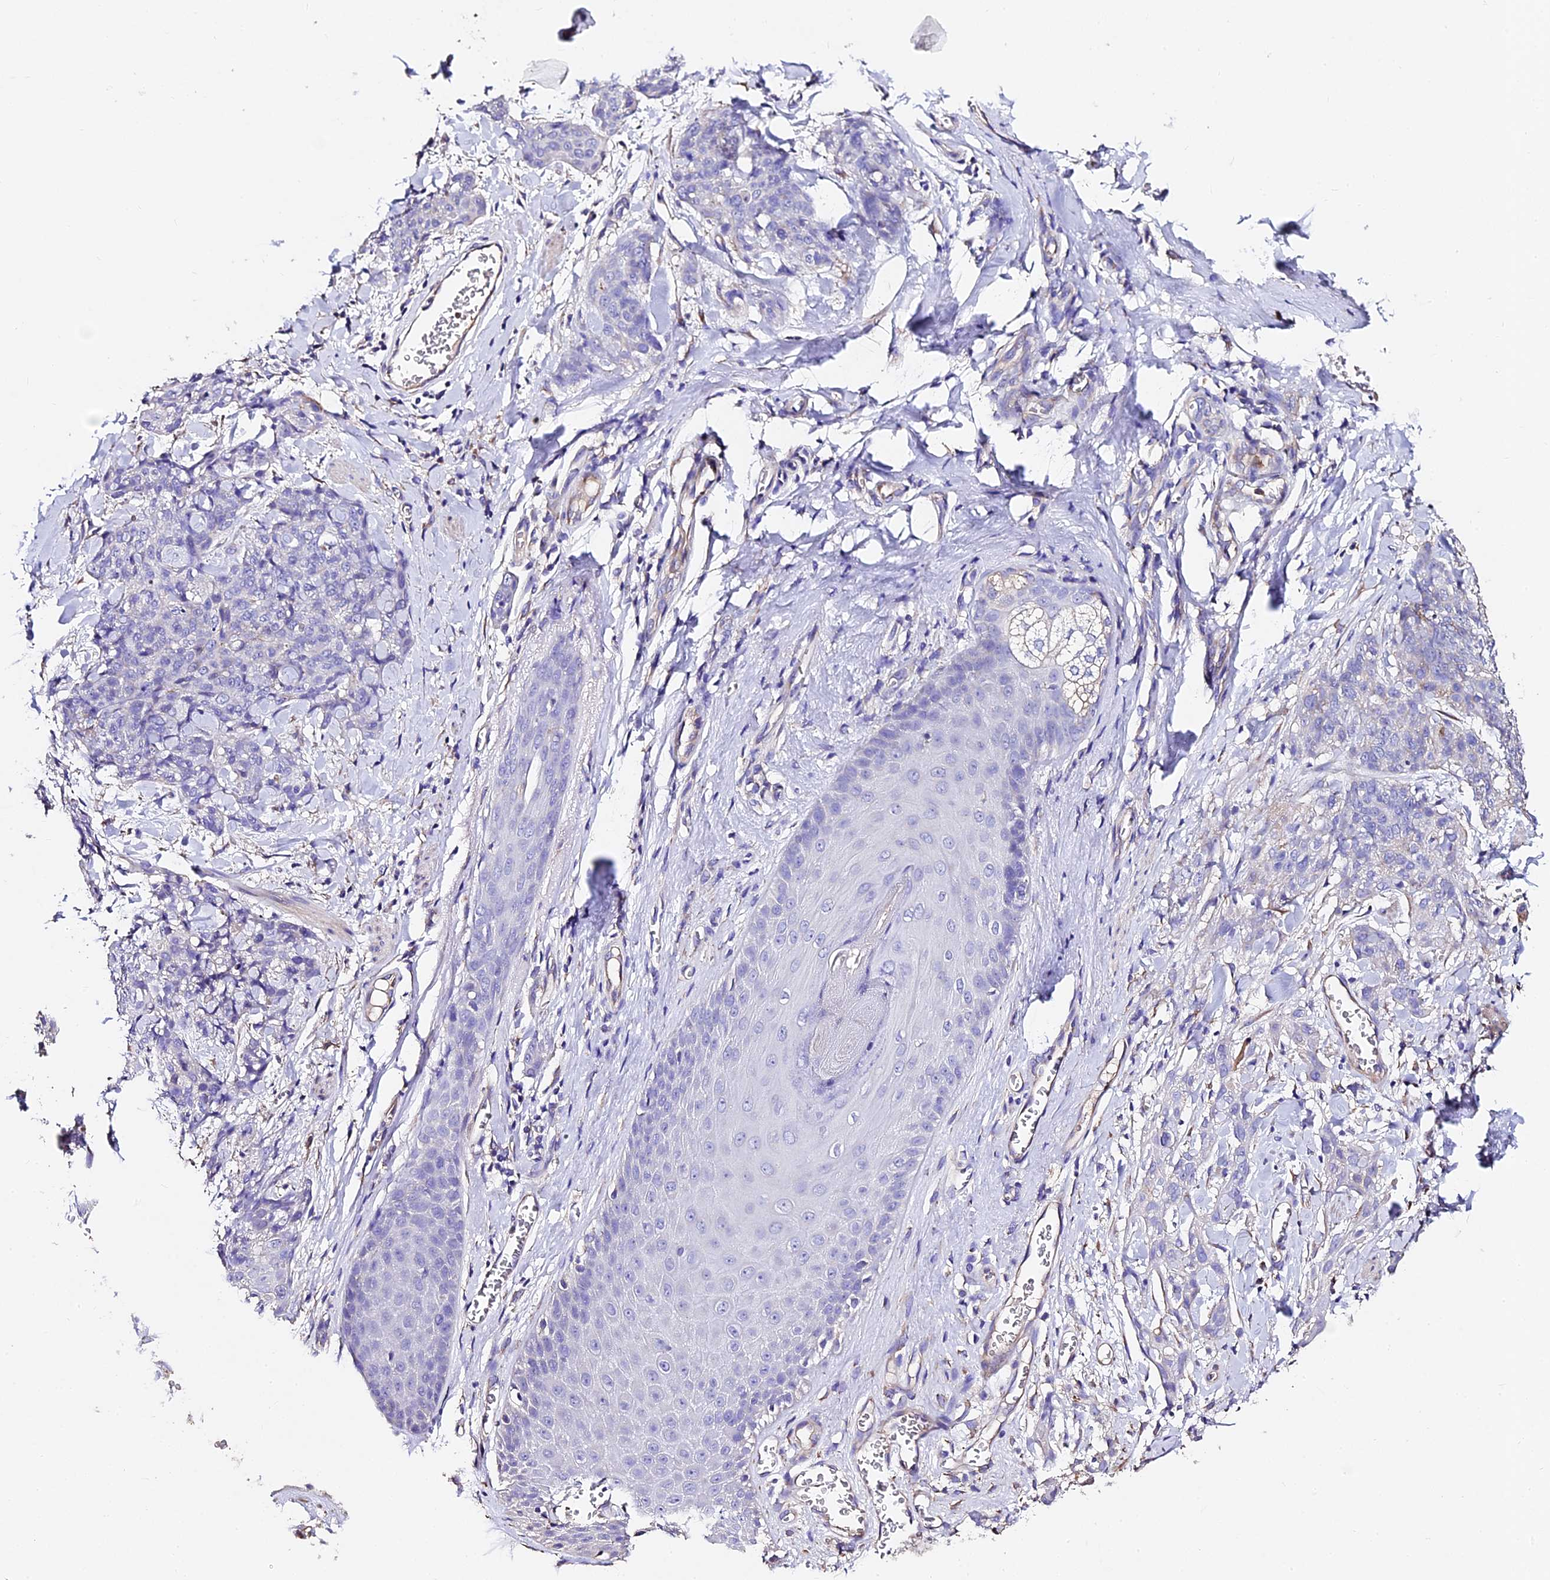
{"staining": {"intensity": "negative", "quantity": "none", "location": "none"}, "tissue": "skin cancer", "cell_type": "Tumor cells", "image_type": "cancer", "snomed": [{"axis": "morphology", "description": "Squamous cell carcinoma, NOS"}, {"axis": "topography", "description": "Skin"}, {"axis": "topography", "description": "Vulva"}], "caption": "Micrograph shows no protein expression in tumor cells of squamous cell carcinoma (skin) tissue.", "gene": "FREM3", "patient": {"sex": "female", "age": 85}}